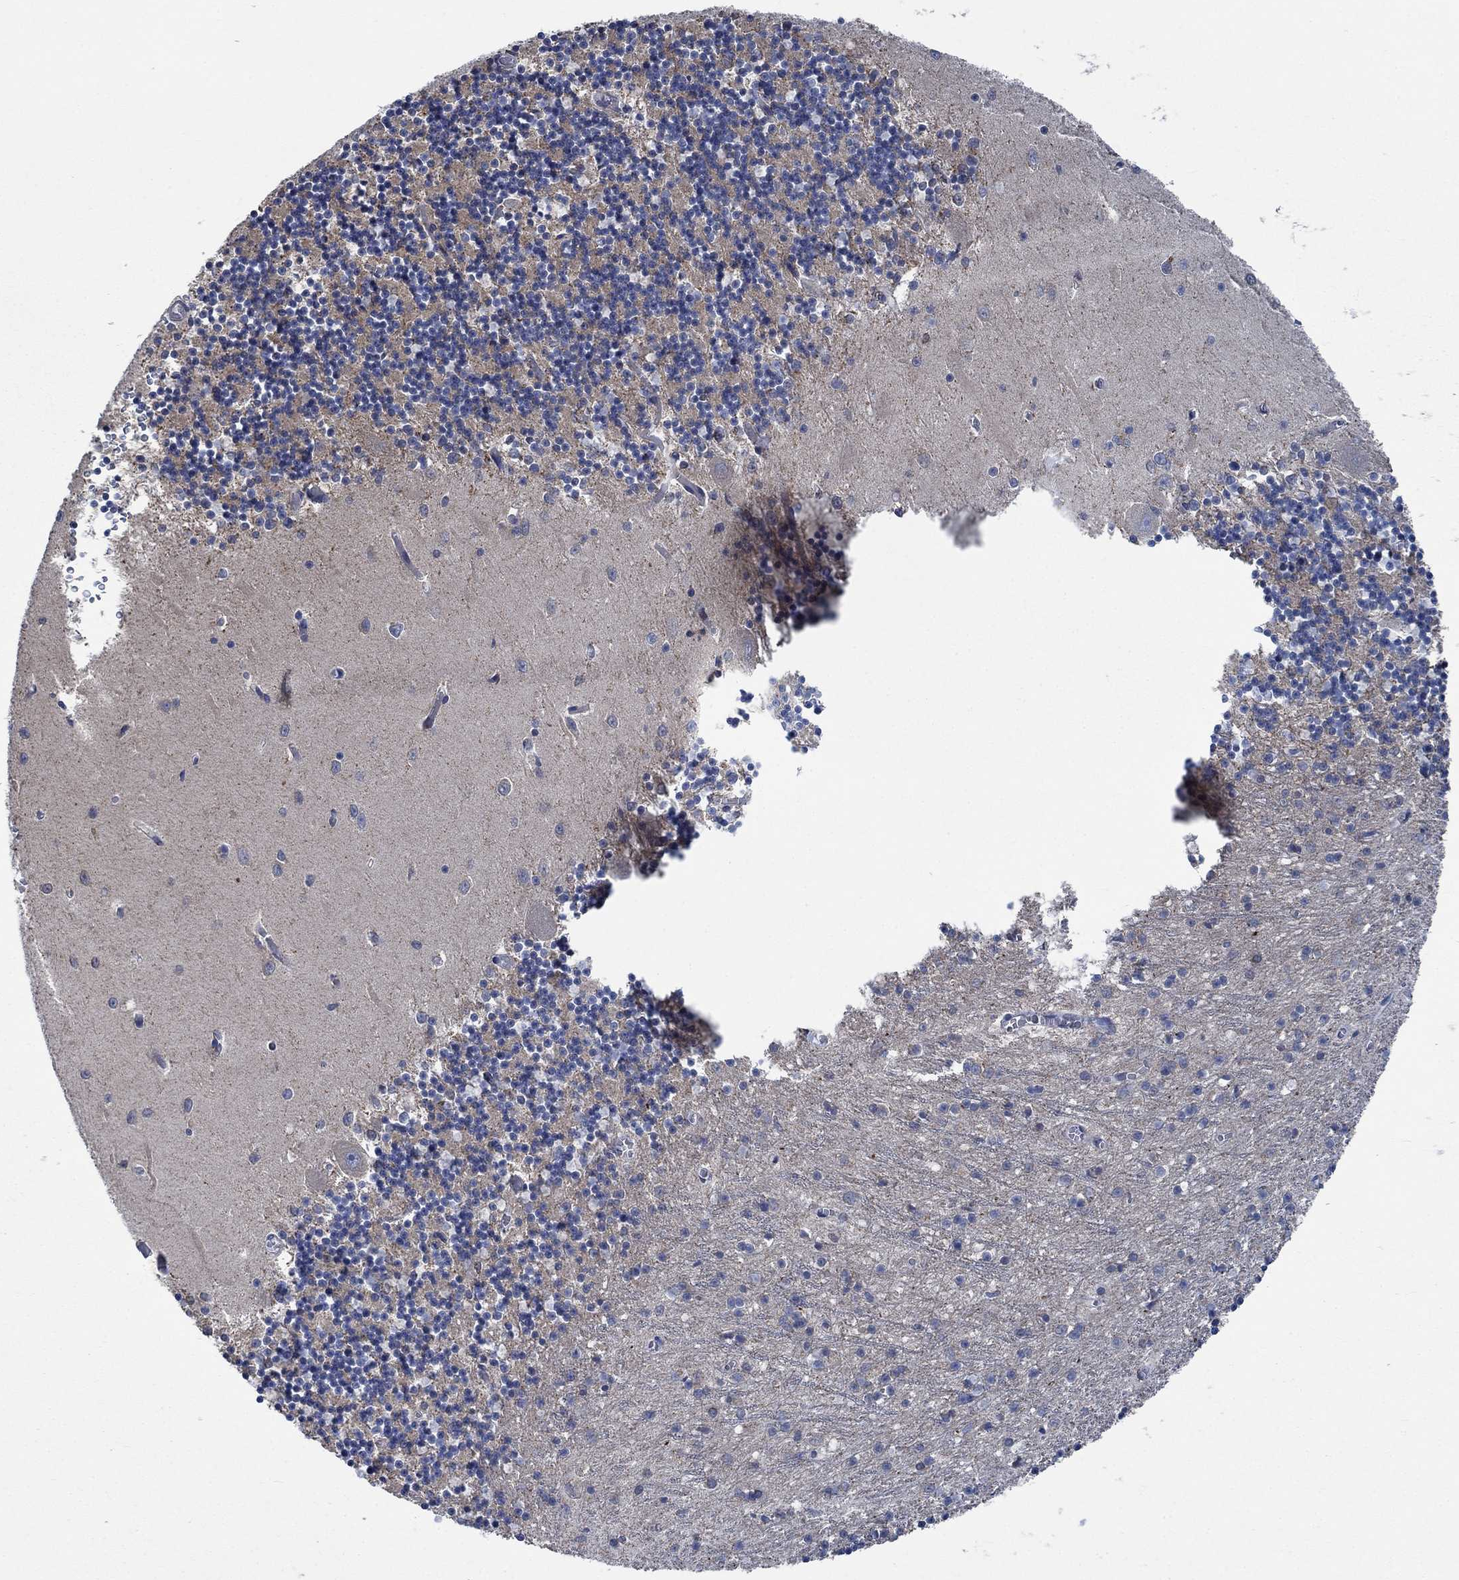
{"staining": {"intensity": "negative", "quantity": "none", "location": "none"}, "tissue": "cerebellum", "cell_type": "Cells in granular layer", "image_type": "normal", "snomed": [{"axis": "morphology", "description": "Normal tissue, NOS"}, {"axis": "topography", "description": "Cerebellum"}], "caption": "IHC of unremarkable human cerebellum displays no staining in cells in granular layer.", "gene": "STXBP6", "patient": {"sex": "female", "age": 64}}